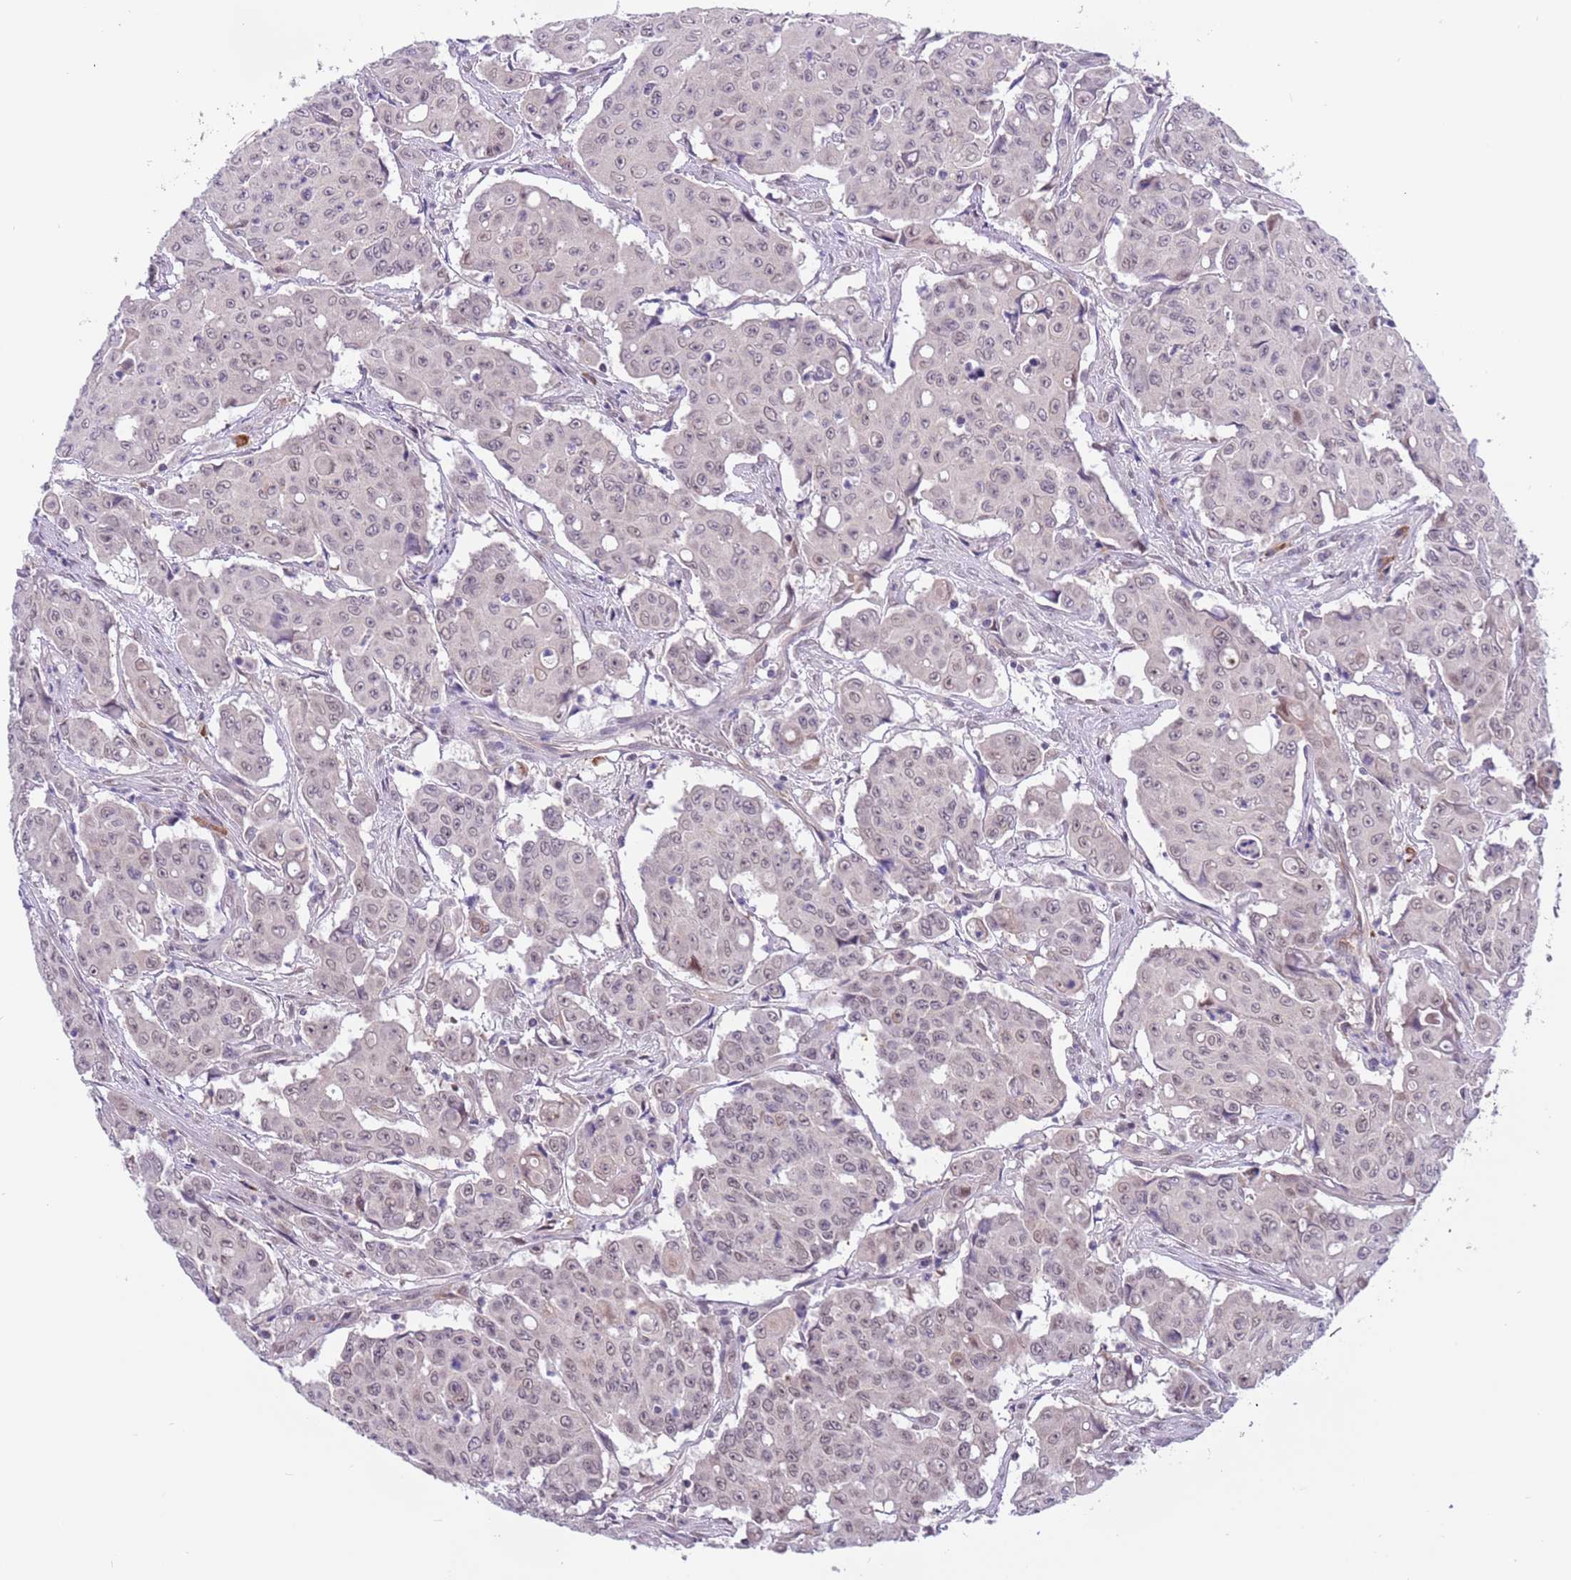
{"staining": {"intensity": "weak", "quantity": ">75%", "location": "nuclear"}, "tissue": "colorectal cancer", "cell_type": "Tumor cells", "image_type": "cancer", "snomed": [{"axis": "morphology", "description": "Adenocarcinoma, NOS"}, {"axis": "topography", "description": "Colon"}], "caption": "Colorectal cancer (adenocarcinoma) stained with IHC displays weak nuclear staining in about >75% of tumor cells.", "gene": "MAGEF1", "patient": {"sex": "male", "age": 51}}